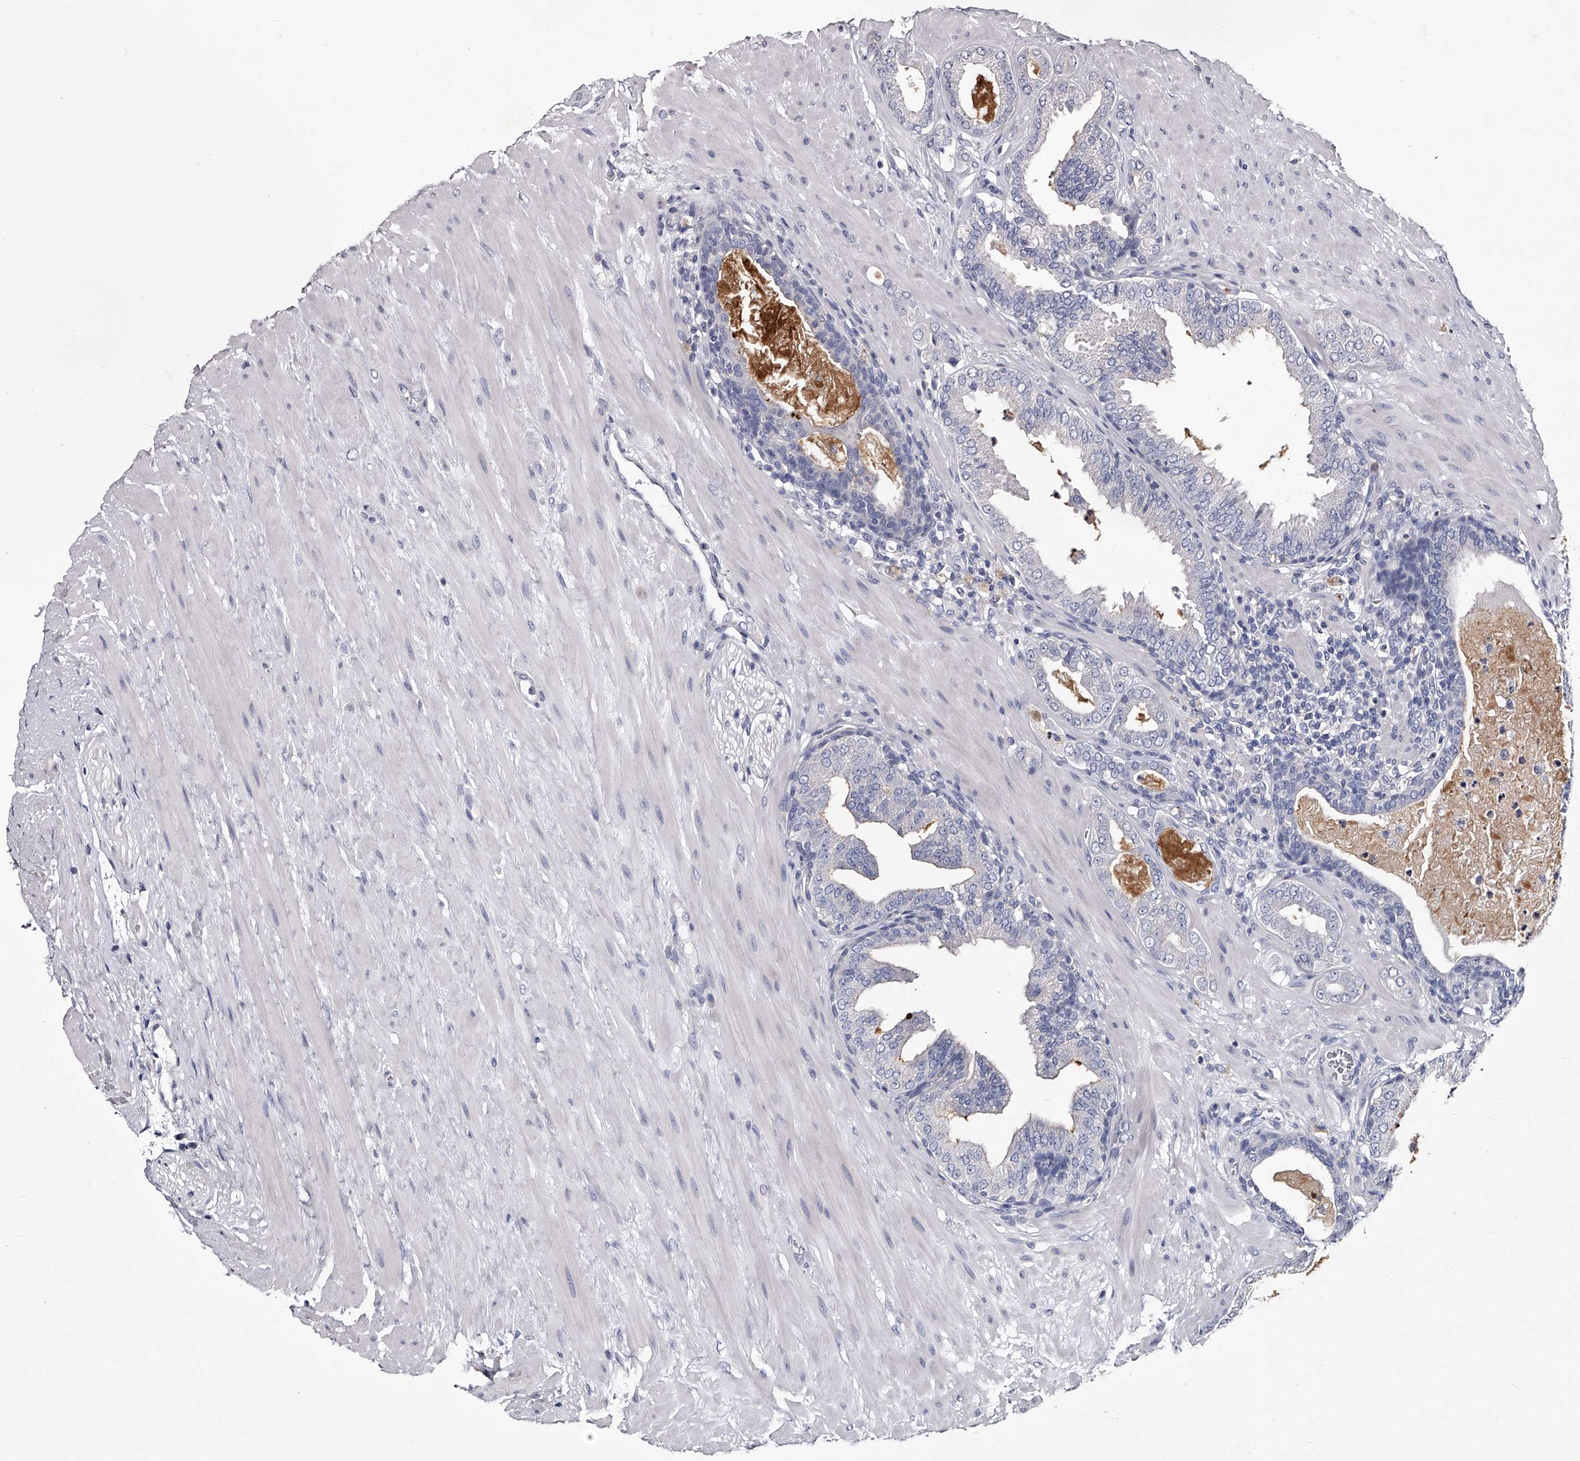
{"staining": {"intensity": "negative", "quantity": "none", "location": "none"}, "tissue": "prostate cancer", "cell_type": "Tumor cells", "image_type": "cancer", "snomed": [{"axis": "morphology", "description": "Adenocarcinoma, Low grade"}, {"axis": "topography", "description": "Prostate"}], "caption": "Immunohistochemistry (IHC) micrograph of prostate adenocarcinoma (low-grade) stained for a protein (brown), which displays no positivity in tumor cells. (Immunohistochemistry, brightfield microscopy, high magnification).", "gene": "GAPVD1", "patient": {"sex": "male", "age": 63}}